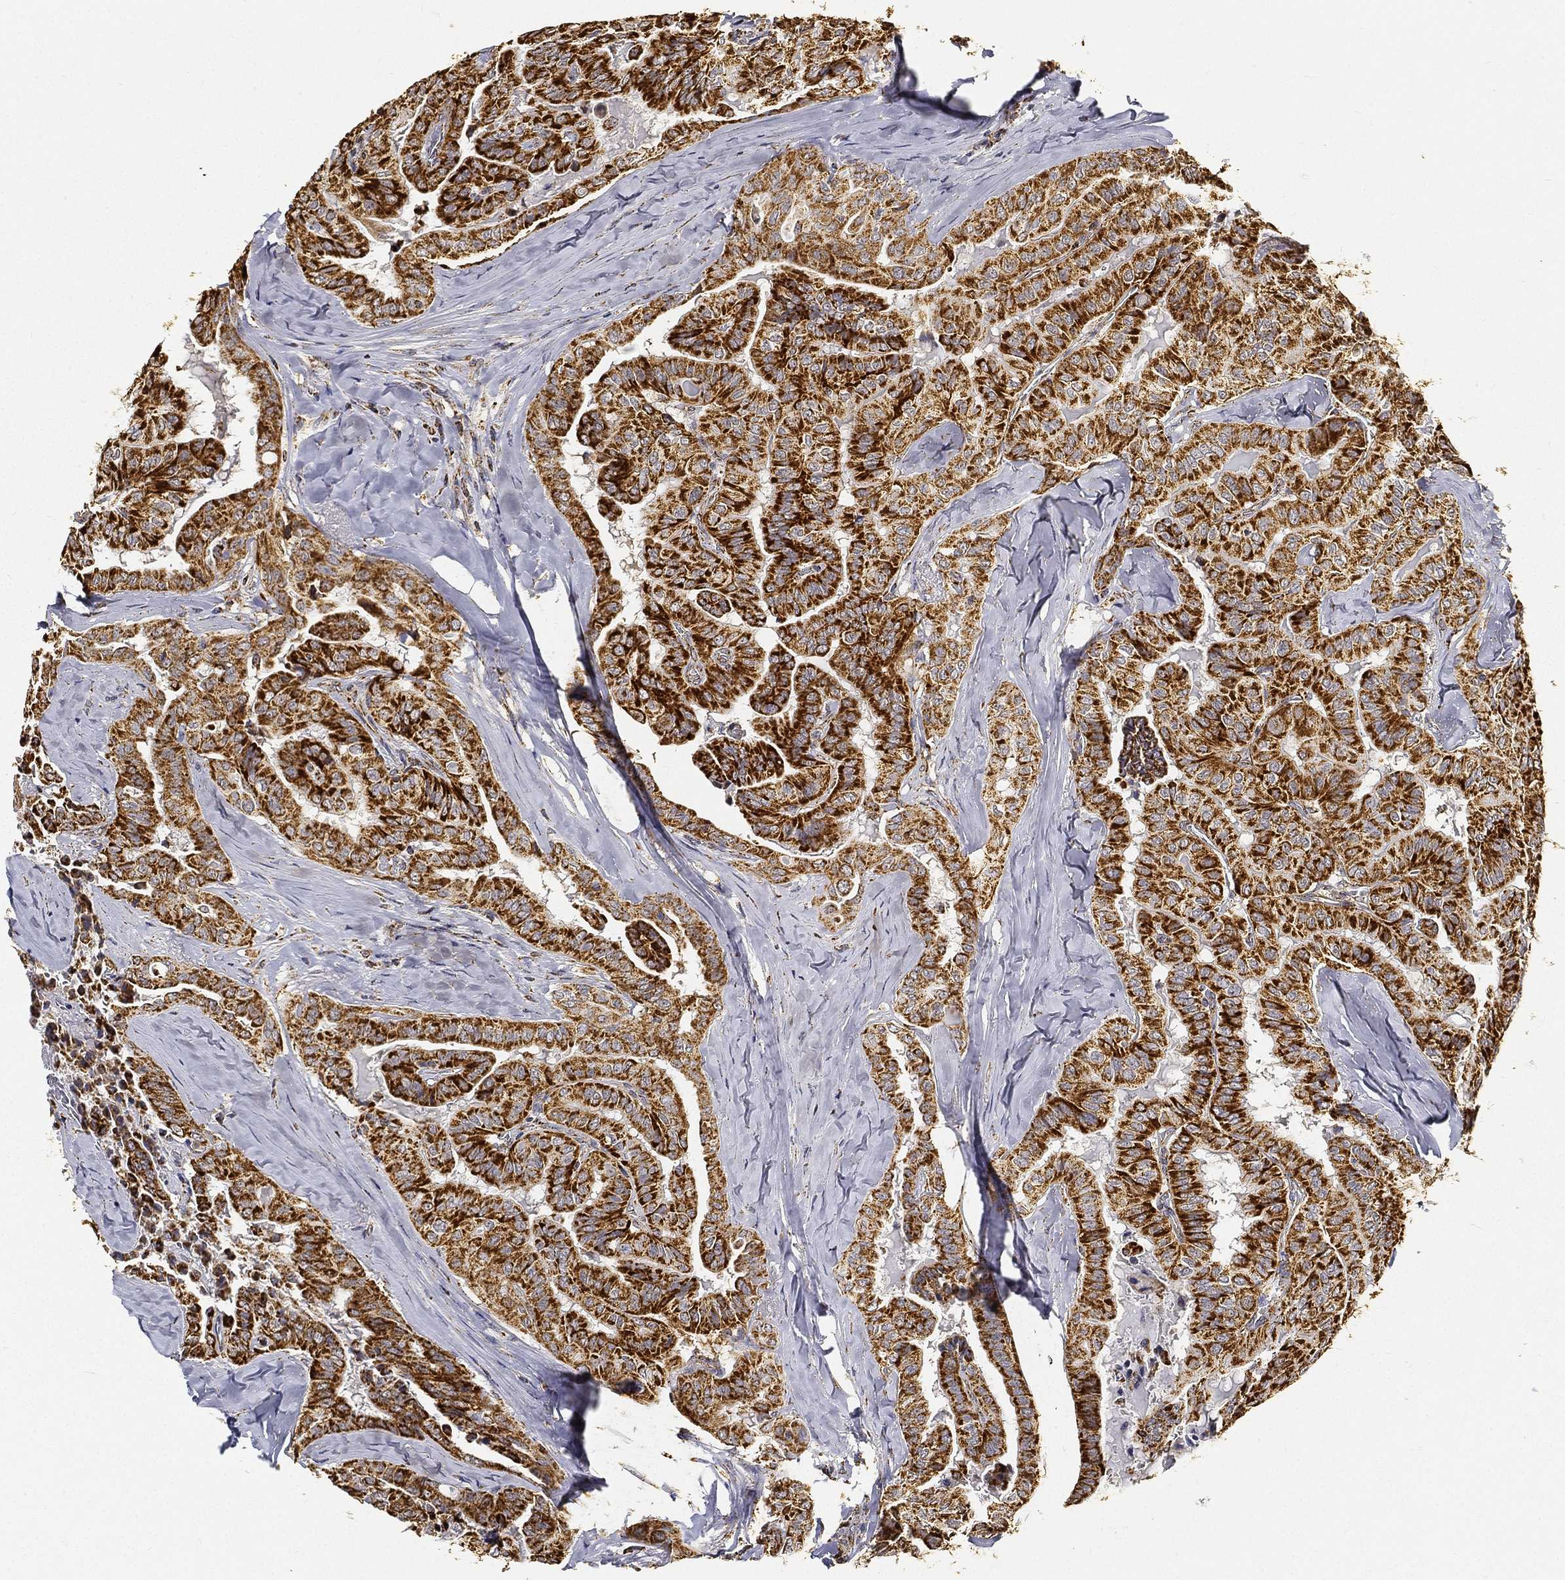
{"staining": {"intensity": "strong", "quantity": ">75%", "location": "cytoplasmic/membranous"}, "tissue": "thyroid cancer", "cell_type": "Tumor cells", "image_type": "cancer", "snomed": [{"axis": "morphology", "description": "Papillary adenocarcinoma, NOS"}, {"axis": "topography", "description": "Thyroid gland"}], "caption": "A high-resolution photomicrograph shows immunohistochemistry (IHC) staining of thyroid cancer, which shows strong cytoplasmic/membranous expression in approximately >75% of tumor cells.", "gene": "NDUFAB1", "patient": {"sex": "female", "age": 68}}